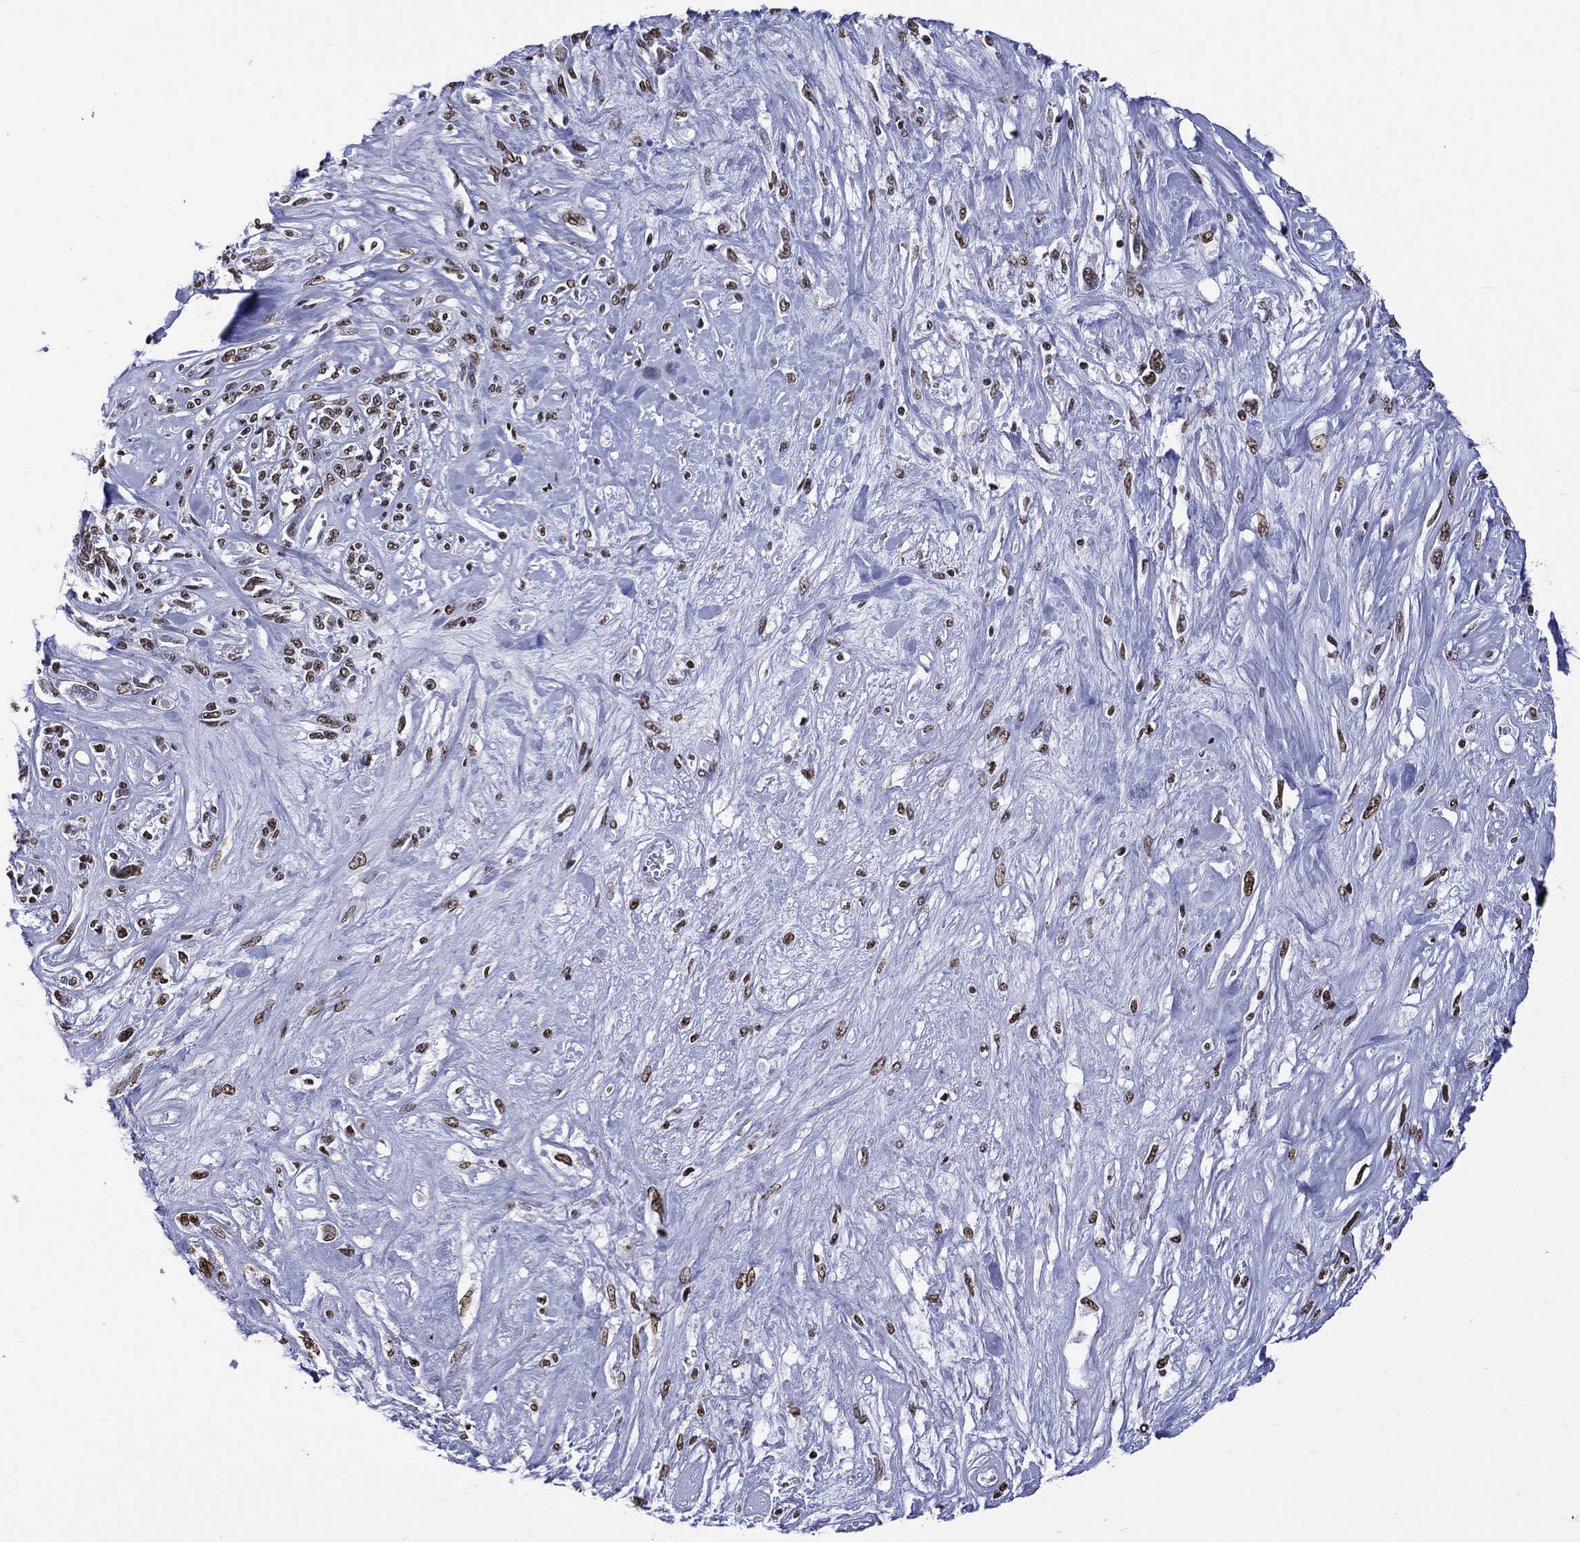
{"staining": {"intensity": "moderate", "quantity": ">75%", "location": "nuclear"}, "tissue": "melanoma", "cell_type": "Tumor cells", "image_type": "cancer", "snomed": [{"axis": "morphology", "description": "Malignant melanoma, NOS"}, {"axis": "topography", "description": "Skin"}], "caption": "Immunohistochemical staining of human malignant melanoma exhibits moderate nuclear protein positivity in approximately >75% of tumor cells.", "gene": "RETREG2", "patient": {"sex": "female", "age": 91}}